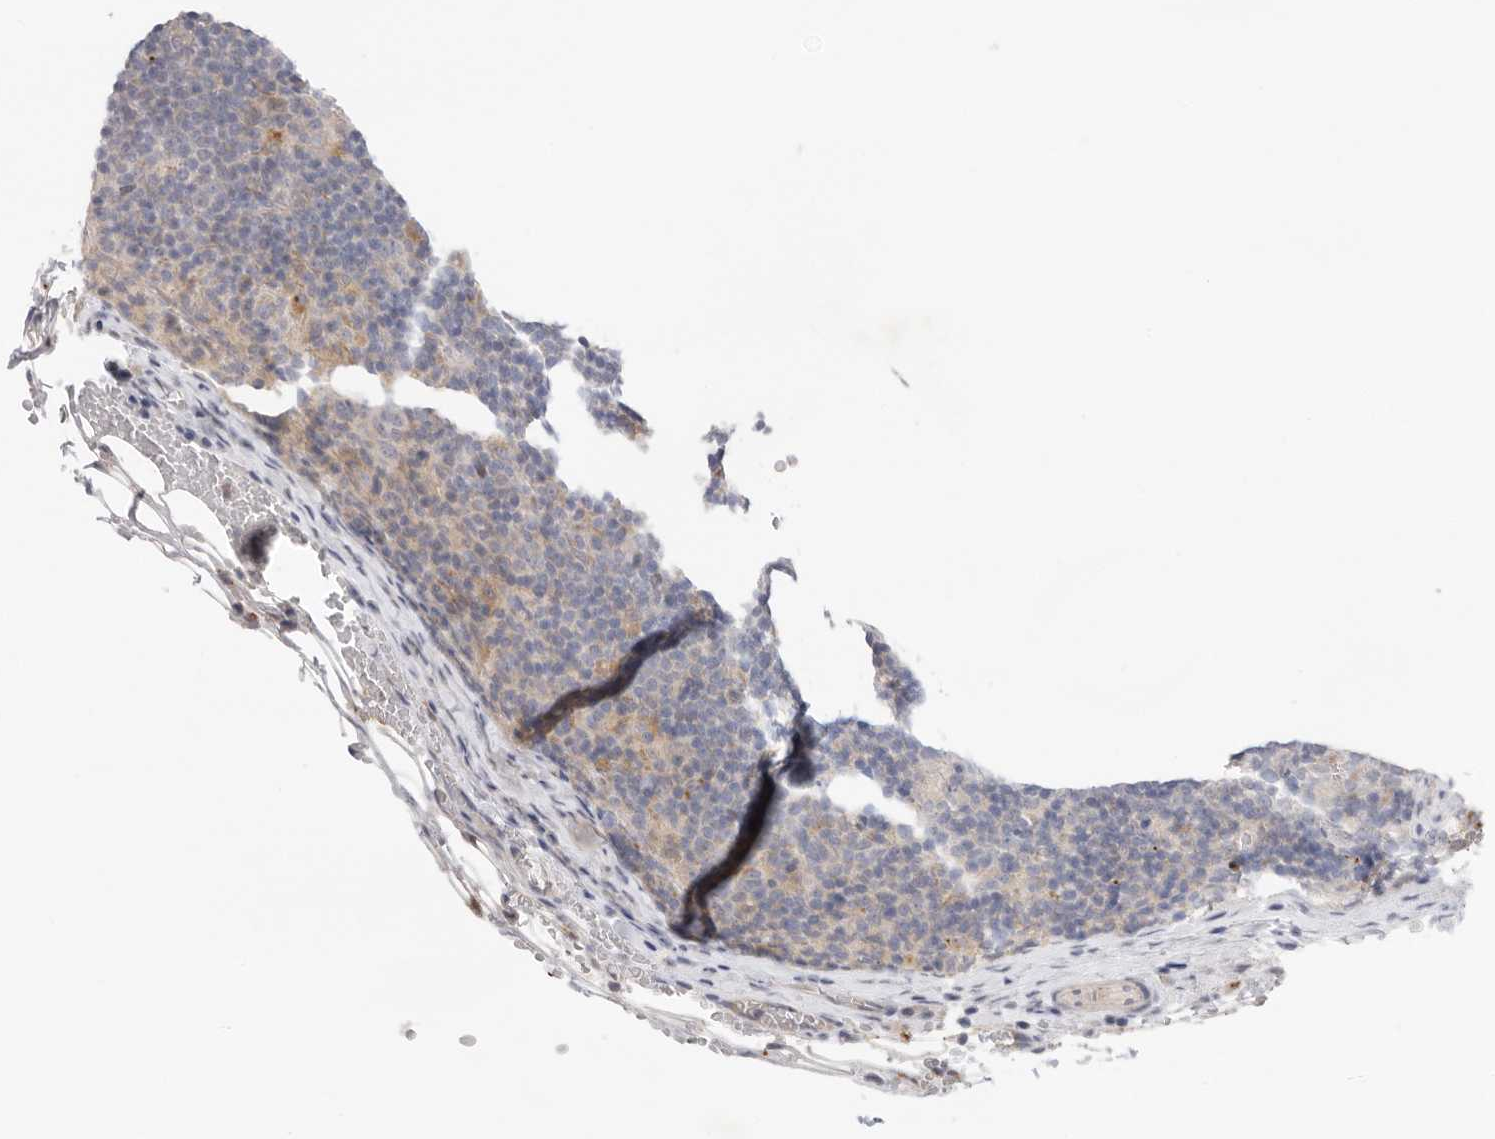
{"staining": {"intensity": "negative", "quantity": "none", "location": "none"}, "tissue": "lymphoma", "cell_type": "Tumor cells", "image_type": "cancer", "snomed": [{"axis": "morphology", "description": "Hodgkin's disease, NOS"}, {"axis": "topography", "description": "Lymph node"}], "caption": "Human Hodgkin's disease stained for a protein using immunohistochemistry (IHC) shows no staining in tumor cells.", "gene": "USH1C", "patient": {"sex": "female", "age": 57}}